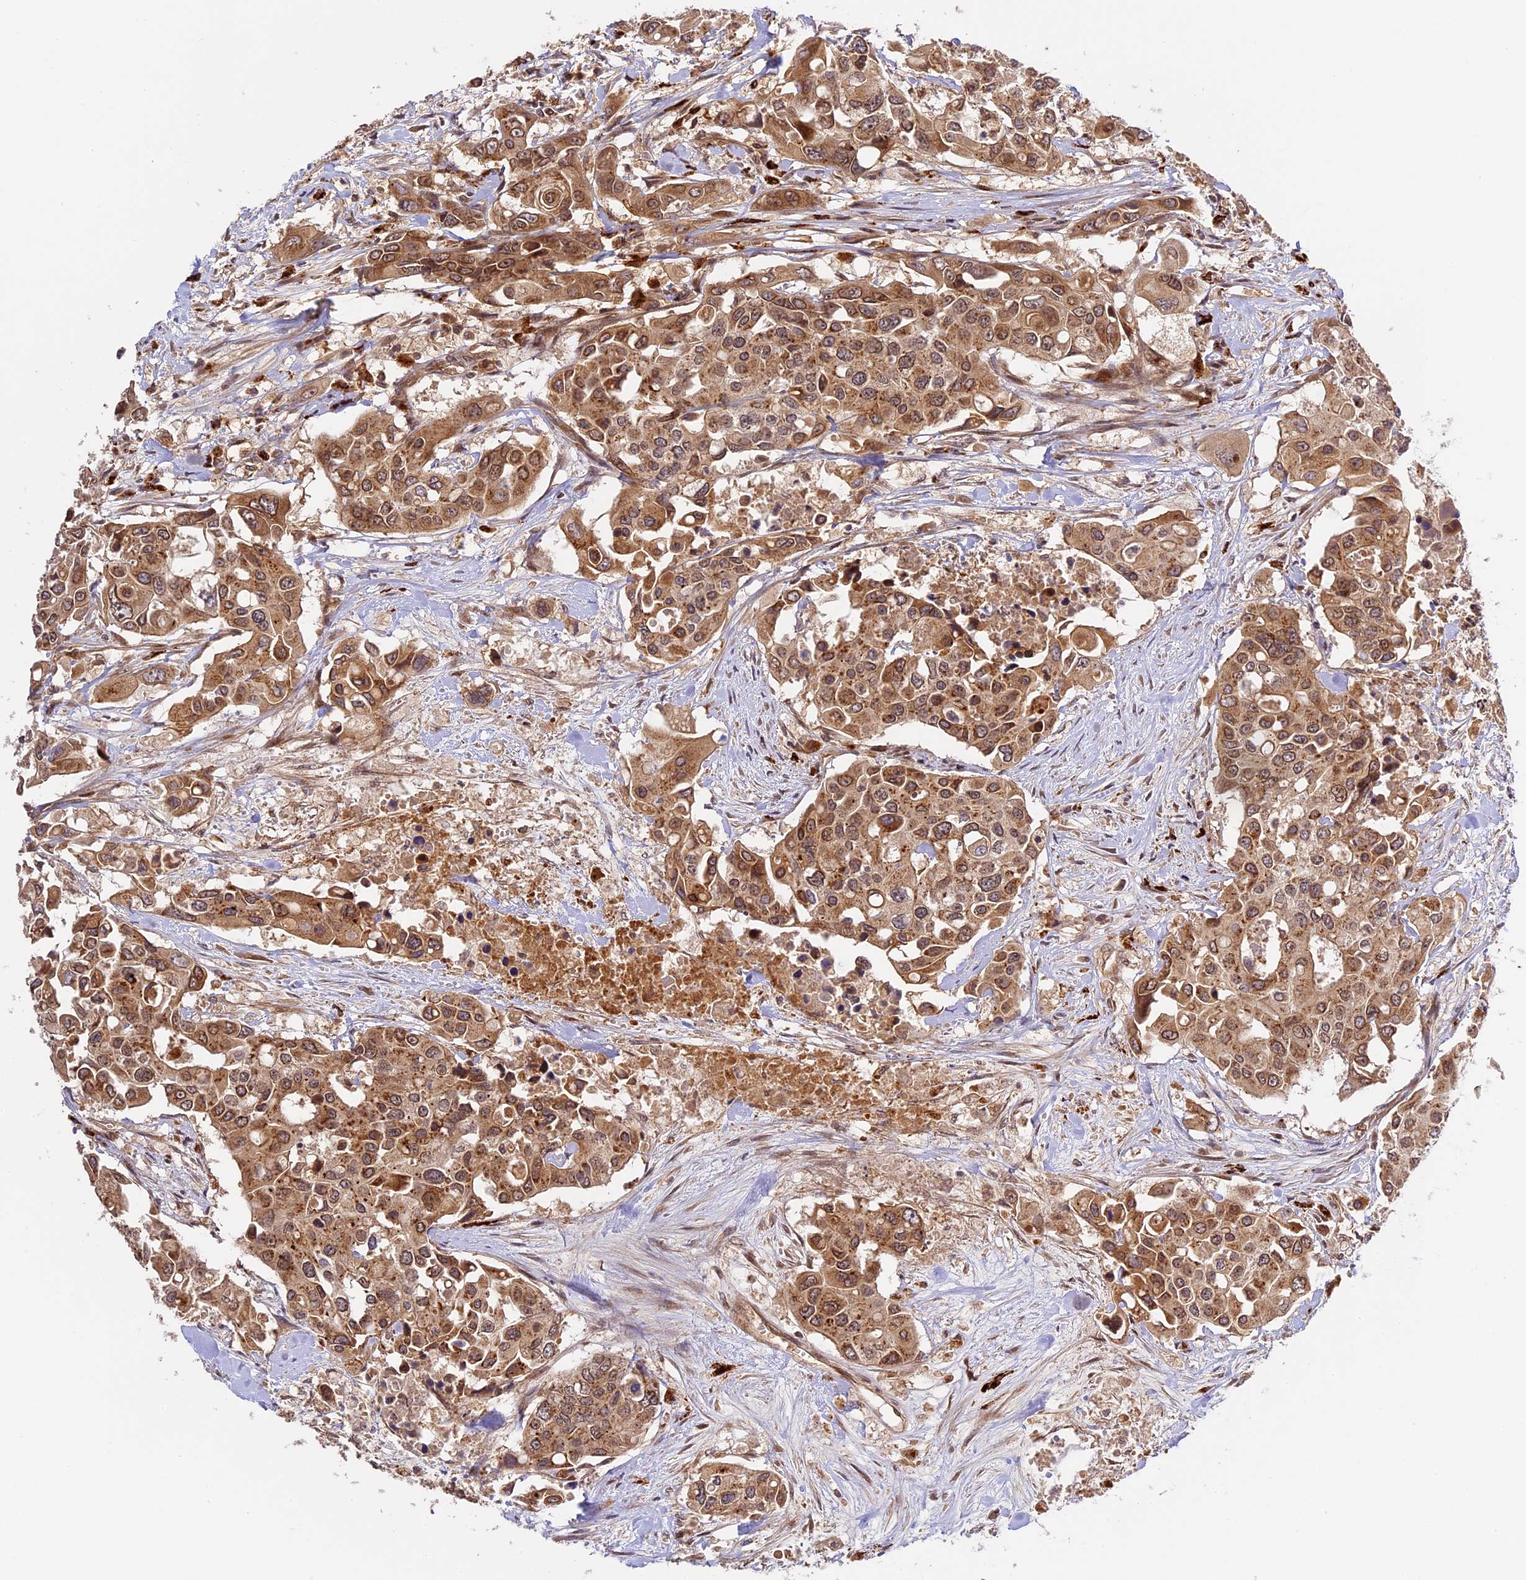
{"staining": {"intensity": "moderate", "quantity": ">75%", "location": "cytoplasmic/membranous,nuclear"}, "tissue": "colorectal cancer", "cell_type": "Tumor cells", "image_type": "cancer", "snomed": [{"axis": "morphology", "description": "Adenocarcinoma, NOS"}, {"axis": "topography", "description": "Colon"}], "caption": "High-power microscopy captured an immunohistochemistry photomicrograph of colorectal cancer, revealing moderate cytoplasmic/membranous and nuclear staining in approximately >75% of tumor cells.", "gene": "DGKH", "patient": {"sex": "male", "age": 77}}